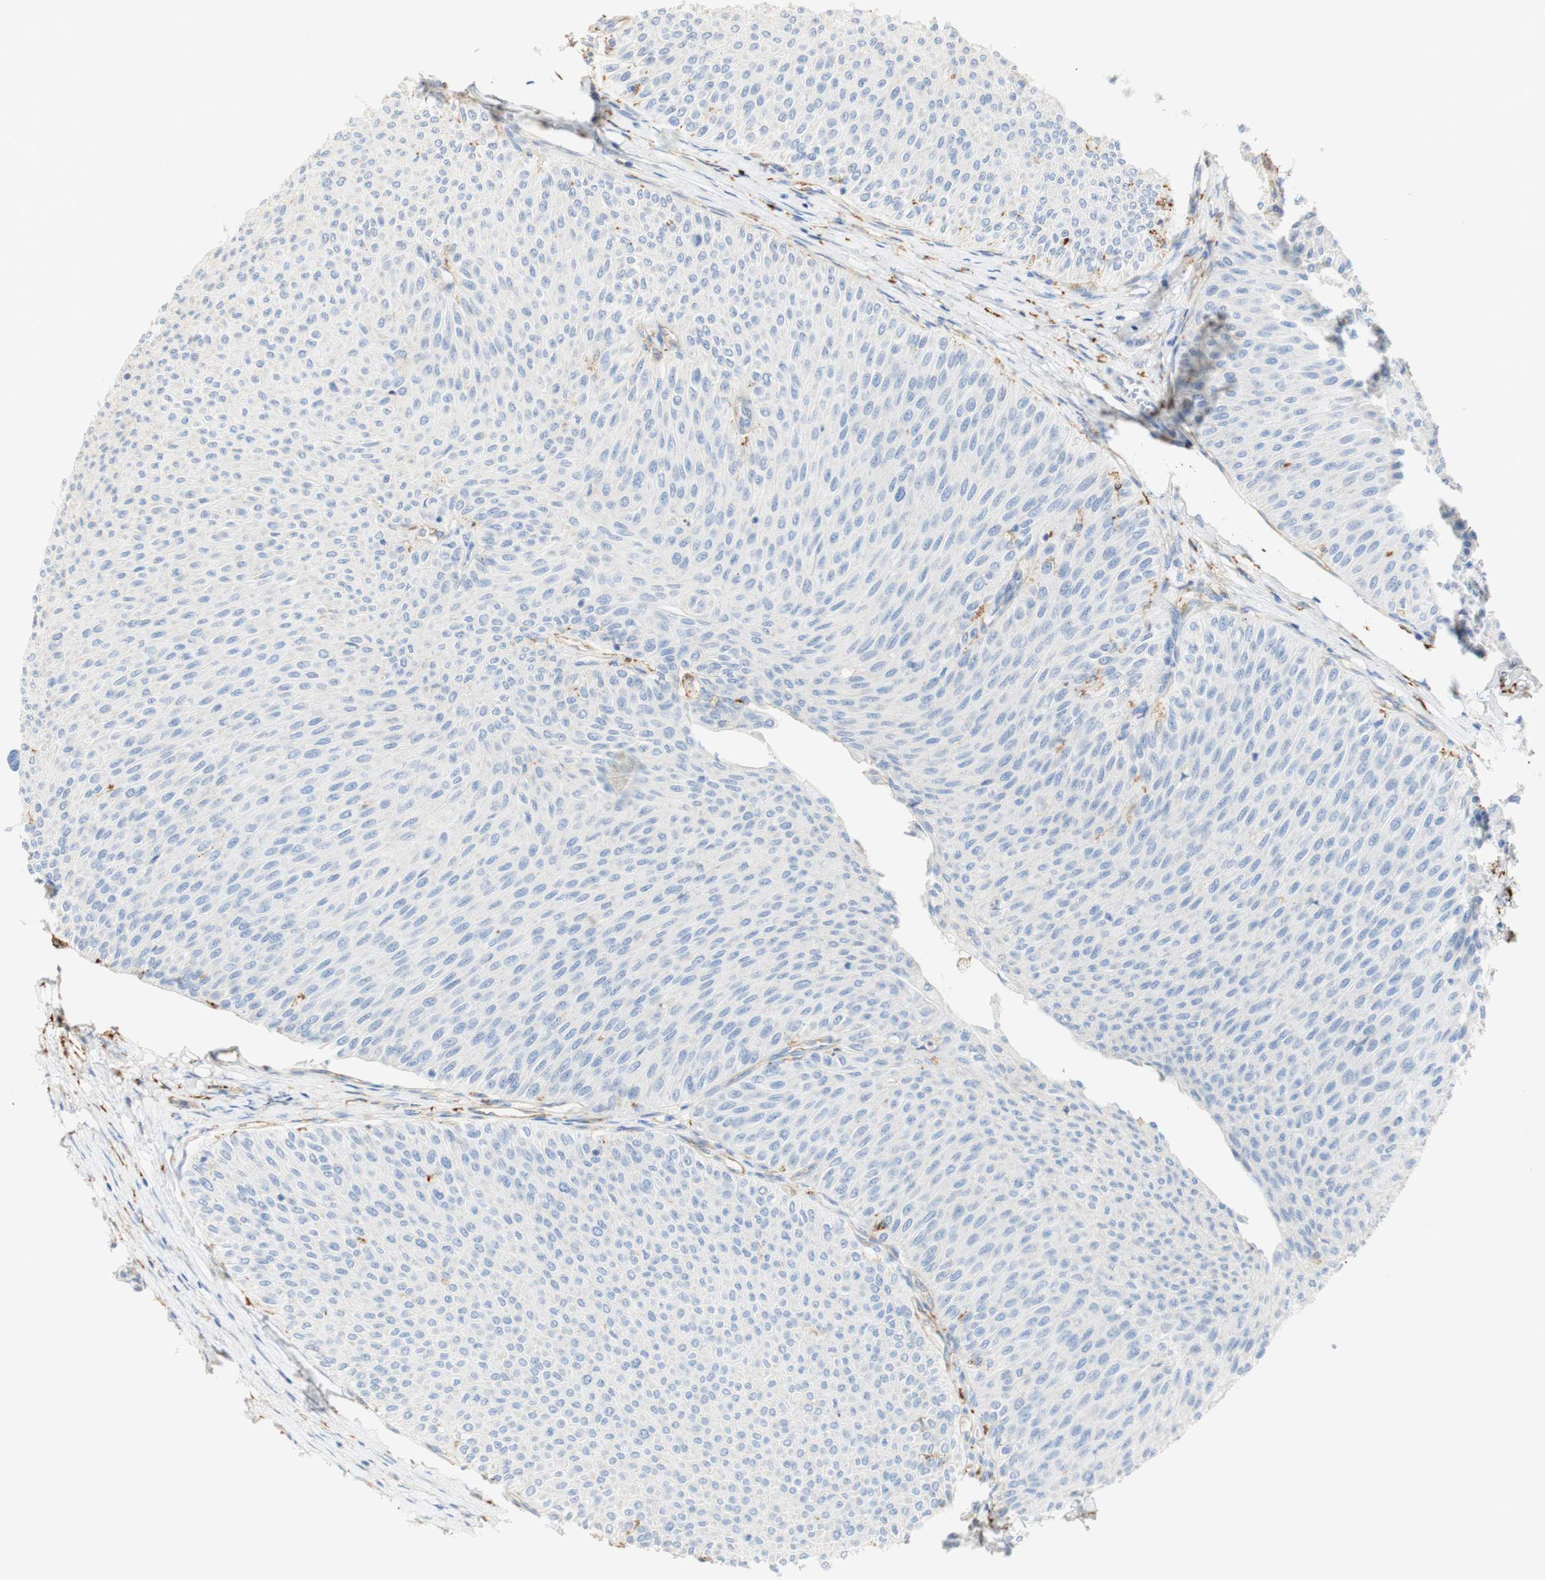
{"staining": {"intensity": "negative", "quantity": "none", "location": "none"}, "tissue": "urothelial cancer", "cell_type": "Tumor cells", "image_type": "cancer", "snomed": [{"axis": "morphology", "description": "Urothelial carcinoma, Low grade"}, {"axis": "topography", "description": "Urinary bladder"}], "caption": "Low-grade urothelial carcinoma stained for a protein using IHC displays no staining tumor cells.", "gene": "FCGRT", "patient": {"sex": "male", "age": 78}}